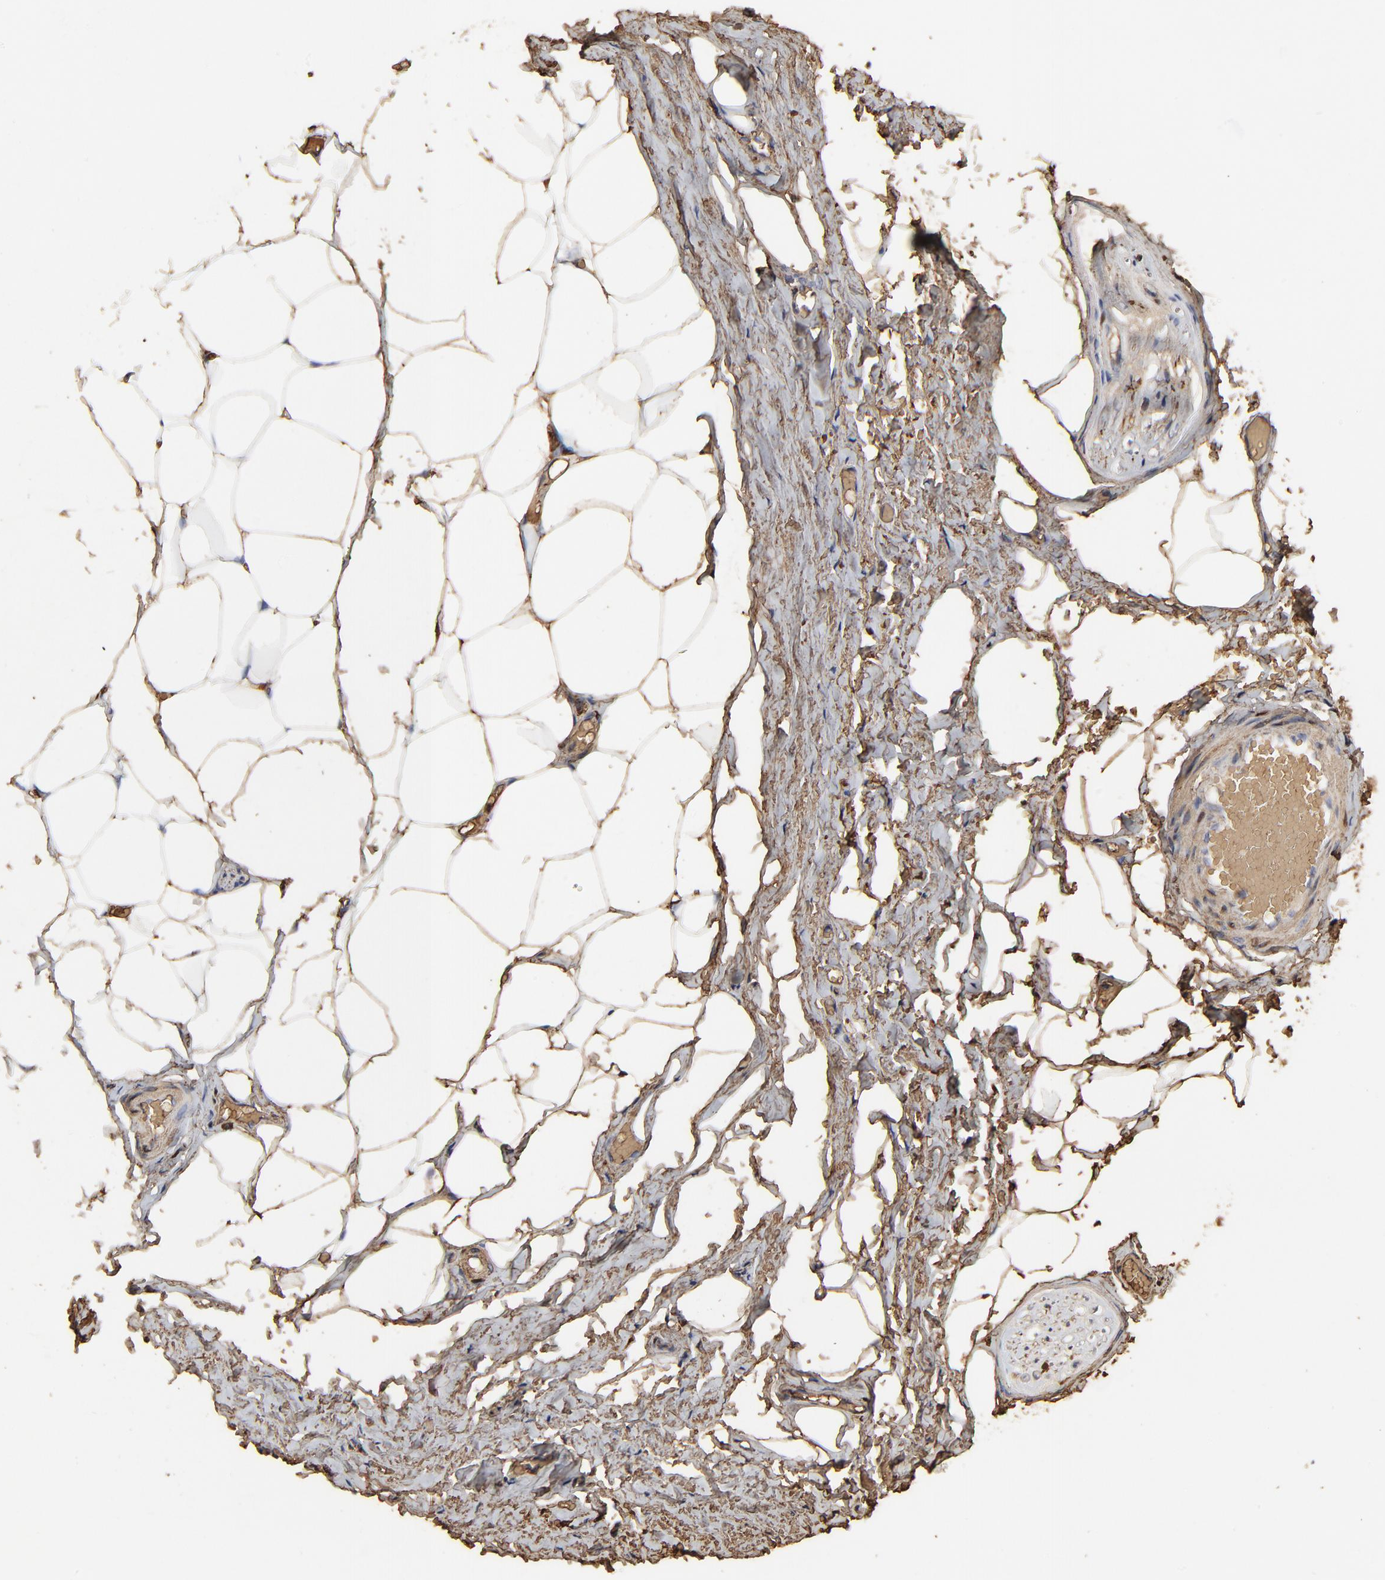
{"staining": {"intensity": "strong", "quantity": ">75%", "location": "cytoplasmic/membranous"}, "tissue": "adipose tissue", "cell_type": "Adipocytes", "image_type": "normal", "snomed": [{"axis": "morphology", "description": "Normal tissue, NOS"}, {"axis": "topography", "description": "Soft tissue"}, {"axis": "topography", "description": "Peripheral nerve tissue"}], "caption": "About >75% of adipocytes in normal human adipose tissue reveal strong cytoplasmic/membranous protein staining as visualized by brown immunohistochemical staining.", "gene": "PAG1", "patient": {"sex": "female", "age": 68}}